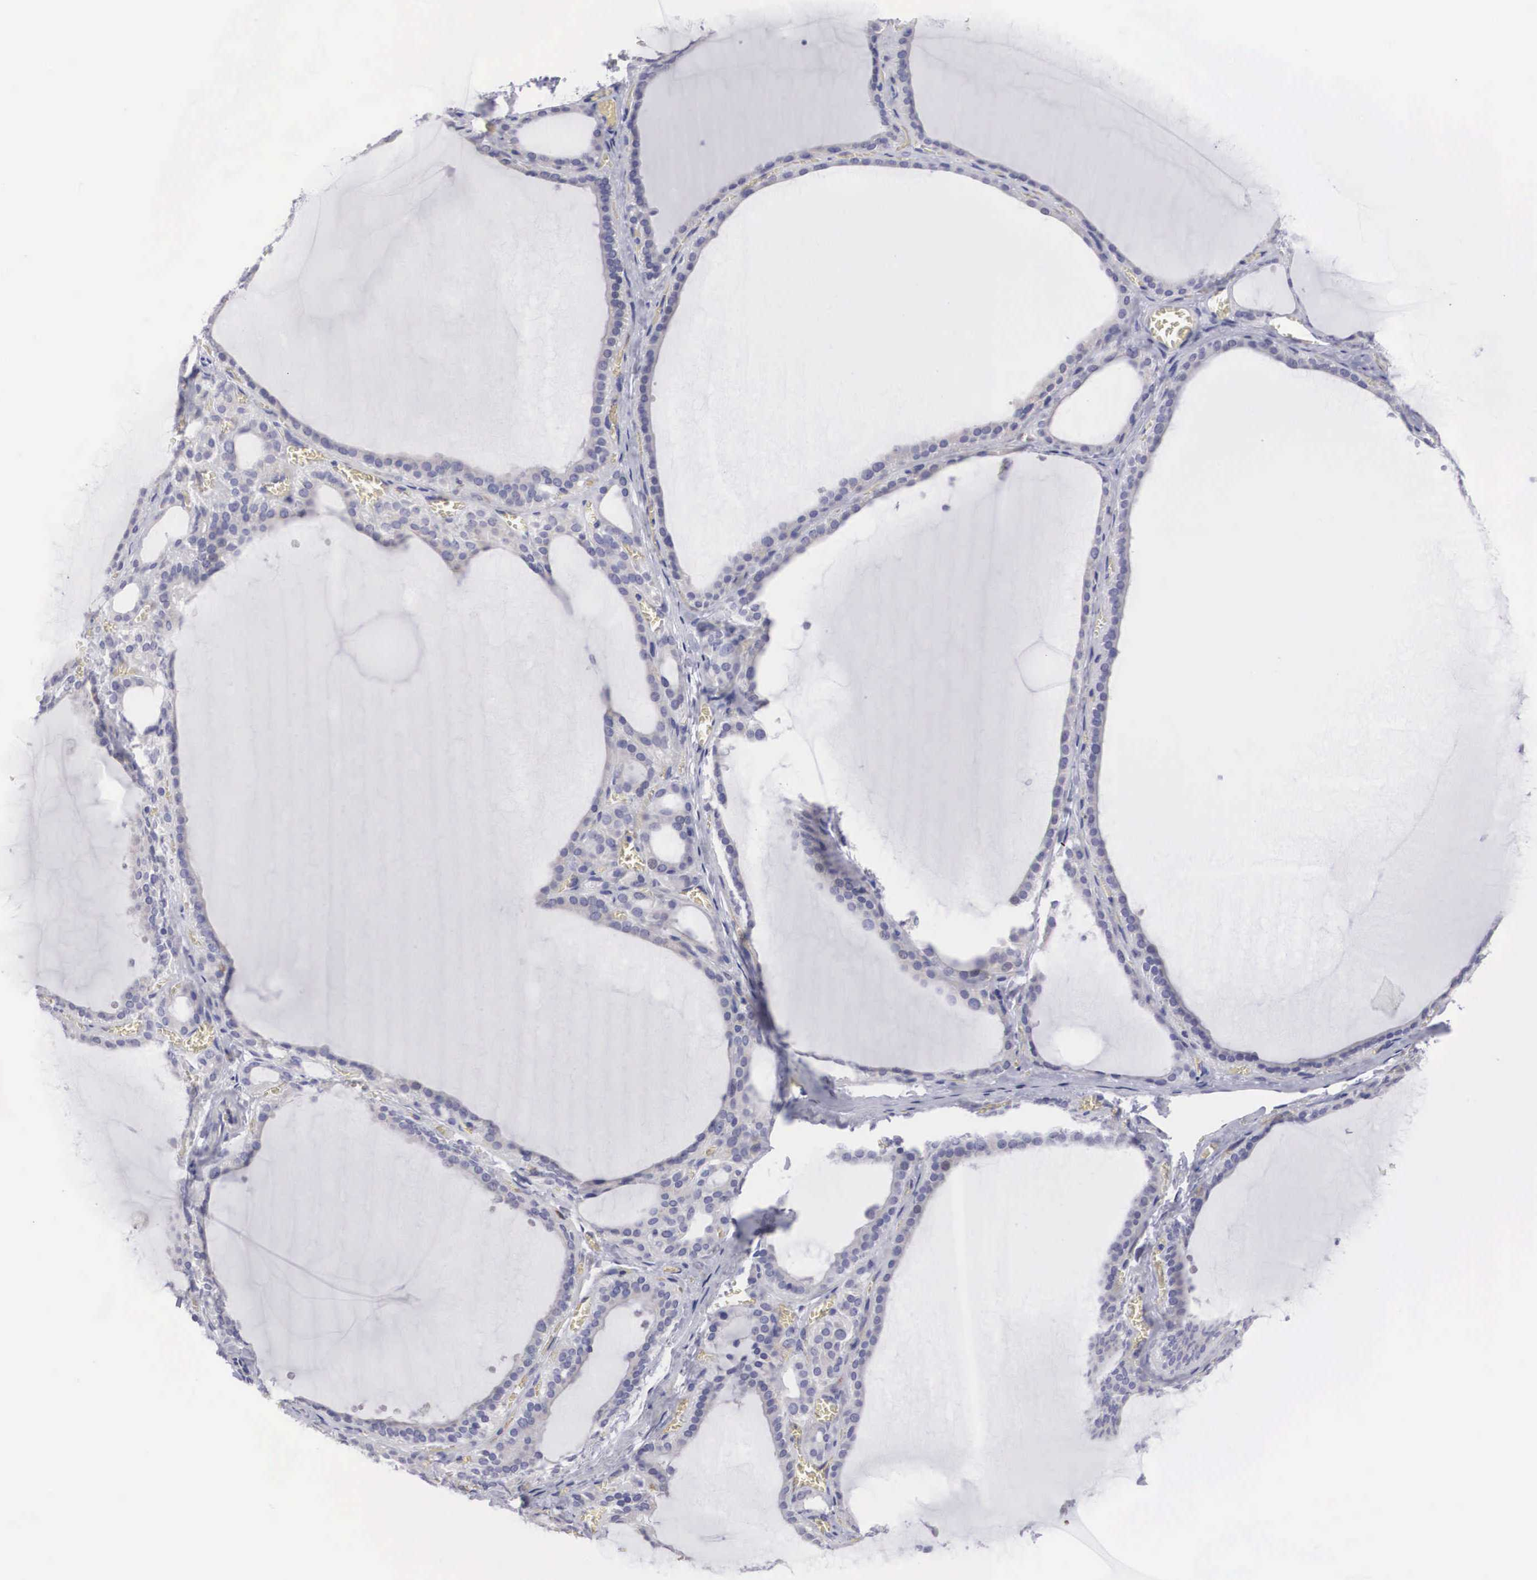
{"staining": {"intensity": "weak", "quantity": "<25%", "location": "cytoplasmic/membranous"}, "tissue": "thyroid gland", "cell_type": "Glandular cells", "image_type": "normal", "snomed": [{"axis": "morphology", "description": "Normal tissue, NOS"}, {"axis": "topography", "description": "Thyroid gland"}], "caption": "A histopathology image of thyroid gland stained for a protein displays no brown staining in glandular cells.", "gene": "ARMCX3", "patient": {"sex": "female", "age": 55}}